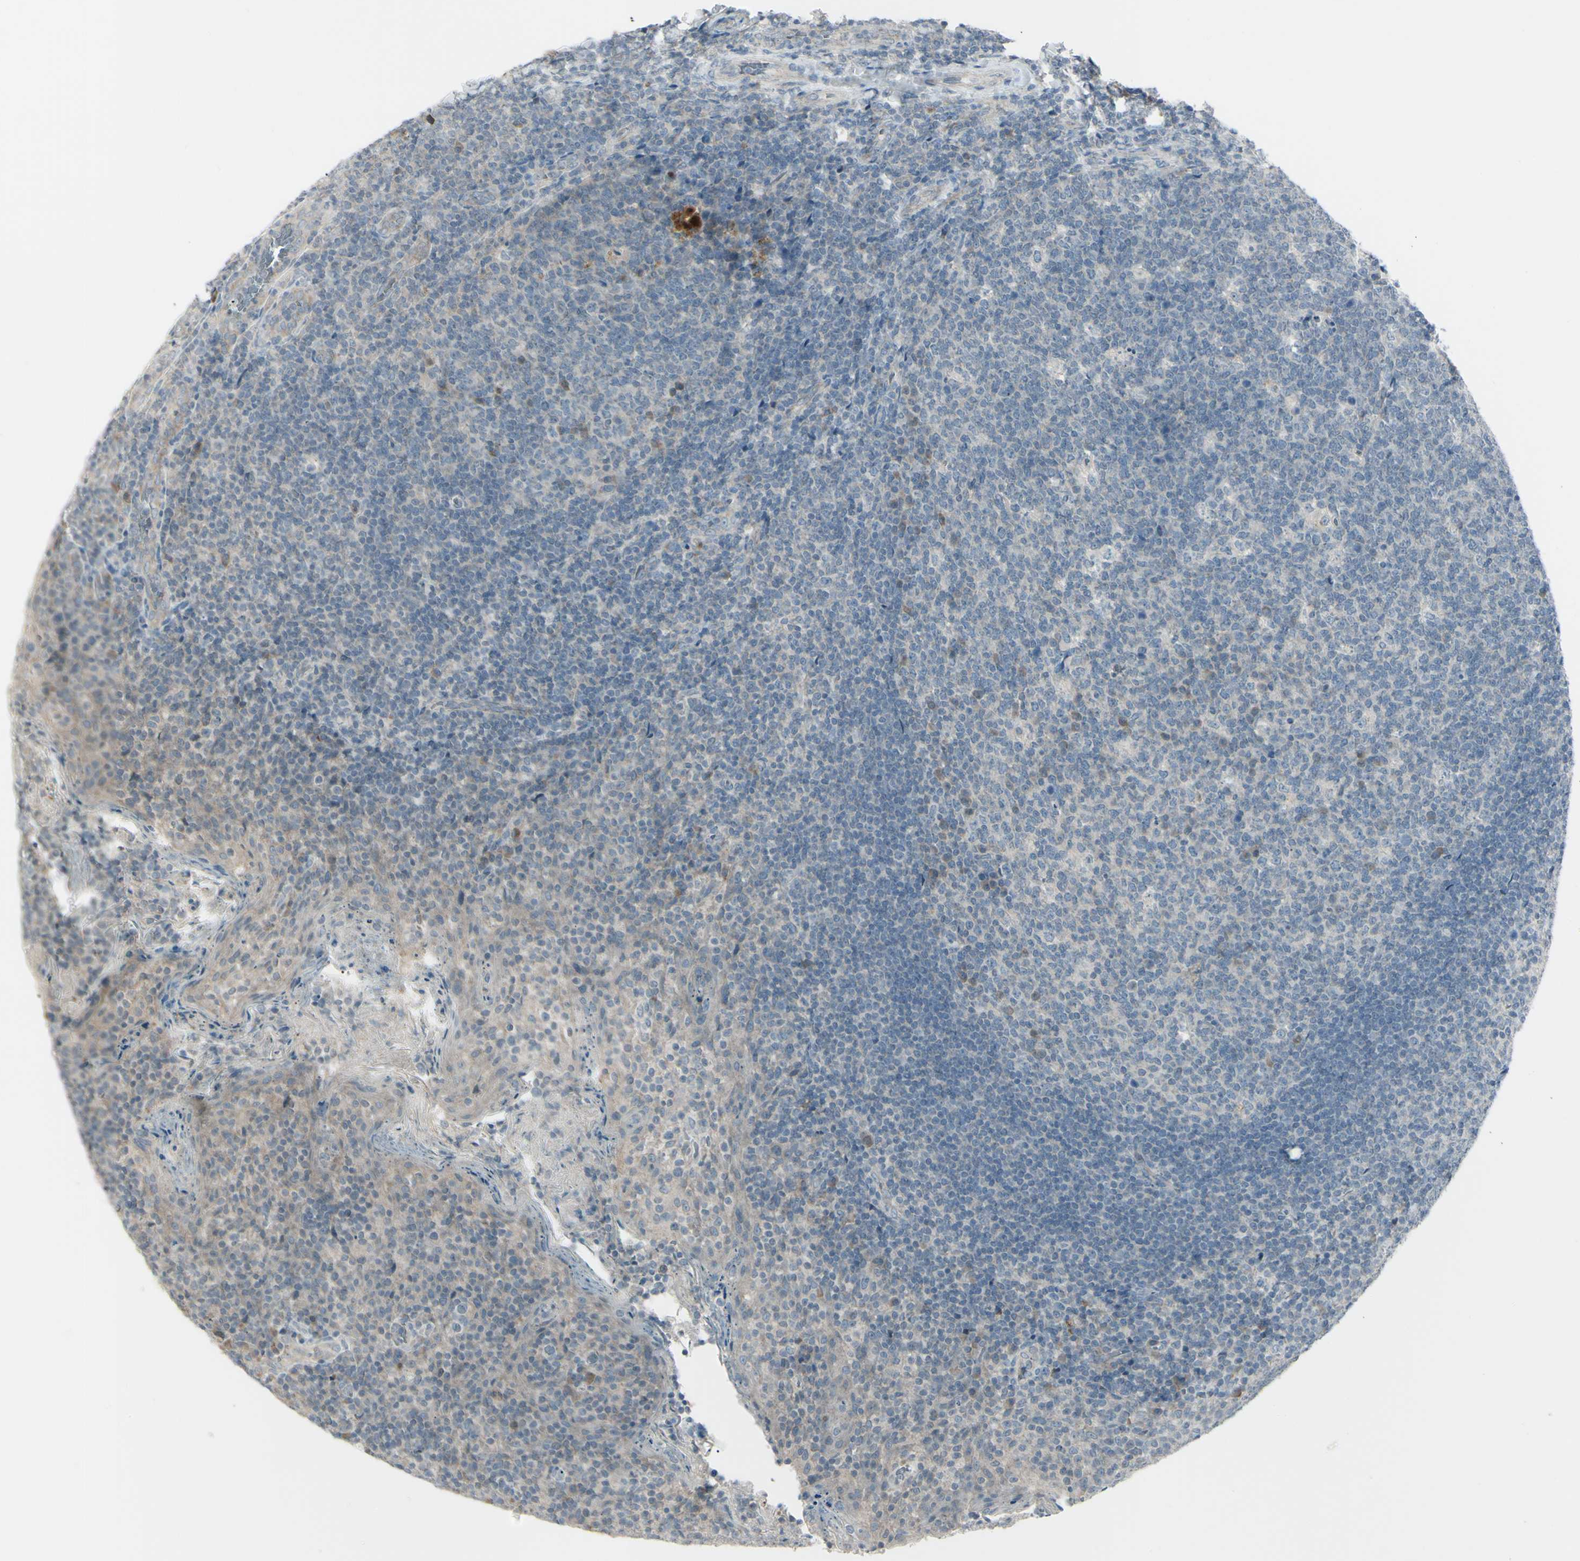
{"staining": {"intensity": "negative", "quantity": "none", "location": "none"}, "tissue": "tonsil", "cell_type": "Germinal center cells", "image_type": "normal", "snomed": [{"axis": "morphology", "description": "Normal tissue, NOS"}, {"axis": "topography", "description": "Tonsil"}], "caption": "DAB immunohistochemical staining of benign human tonsil demonstrates no significant positivity in germinal center cells. The staining is performed using DAB (3,3'-diaminobenzidine) brown chromogen with nuclei counter-stained in using hematoxylin.", "gene": "SH3GL2", "patient": {"sex": "male", "age": 17}}